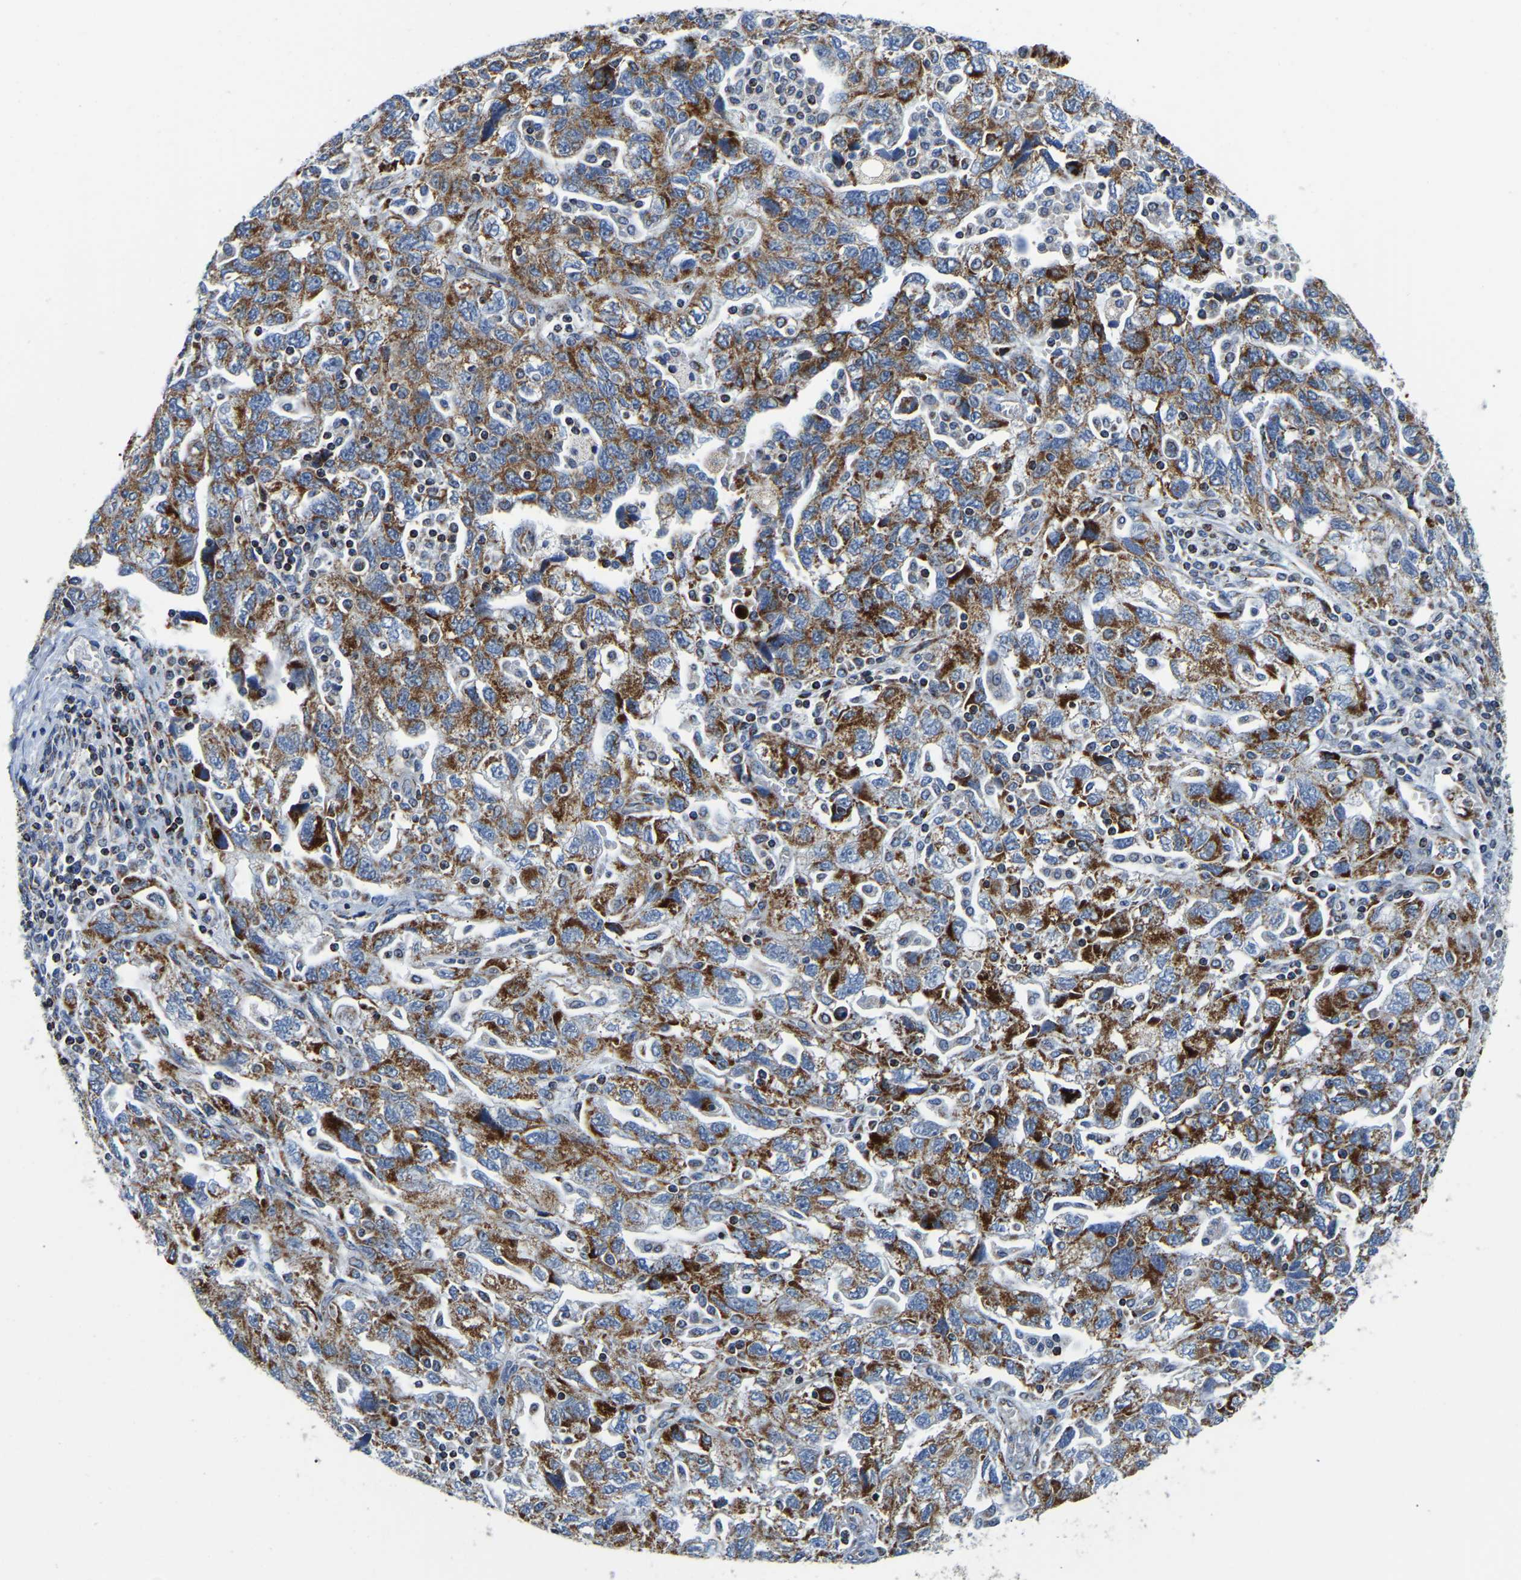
{"staining": {"intensity": "moderate", "quantity": ">75%", "location": "cytoplasmic/membranous"}, "tissue": "ovarian cancer", "cell_type": "Tumor cells", "image_type": "cancer", "snomed": [{"axis": "morphology", "description": "Carcinoma, NOS"}, {"axis": "morphology", "description": "Cystadenocarcinoma, serous, NOS"}, {"axis": "topography", "description": "Ovary"}], "caption": "There is medium levels of moderate cytoplasmic/membranous expression in tumor cells of ovarian cancer (carcinoma), as demonstrated by immunohistochemical staining (brown color).", "gene": "SFXN1", "patient": {"sex": "female", "age": 69}}